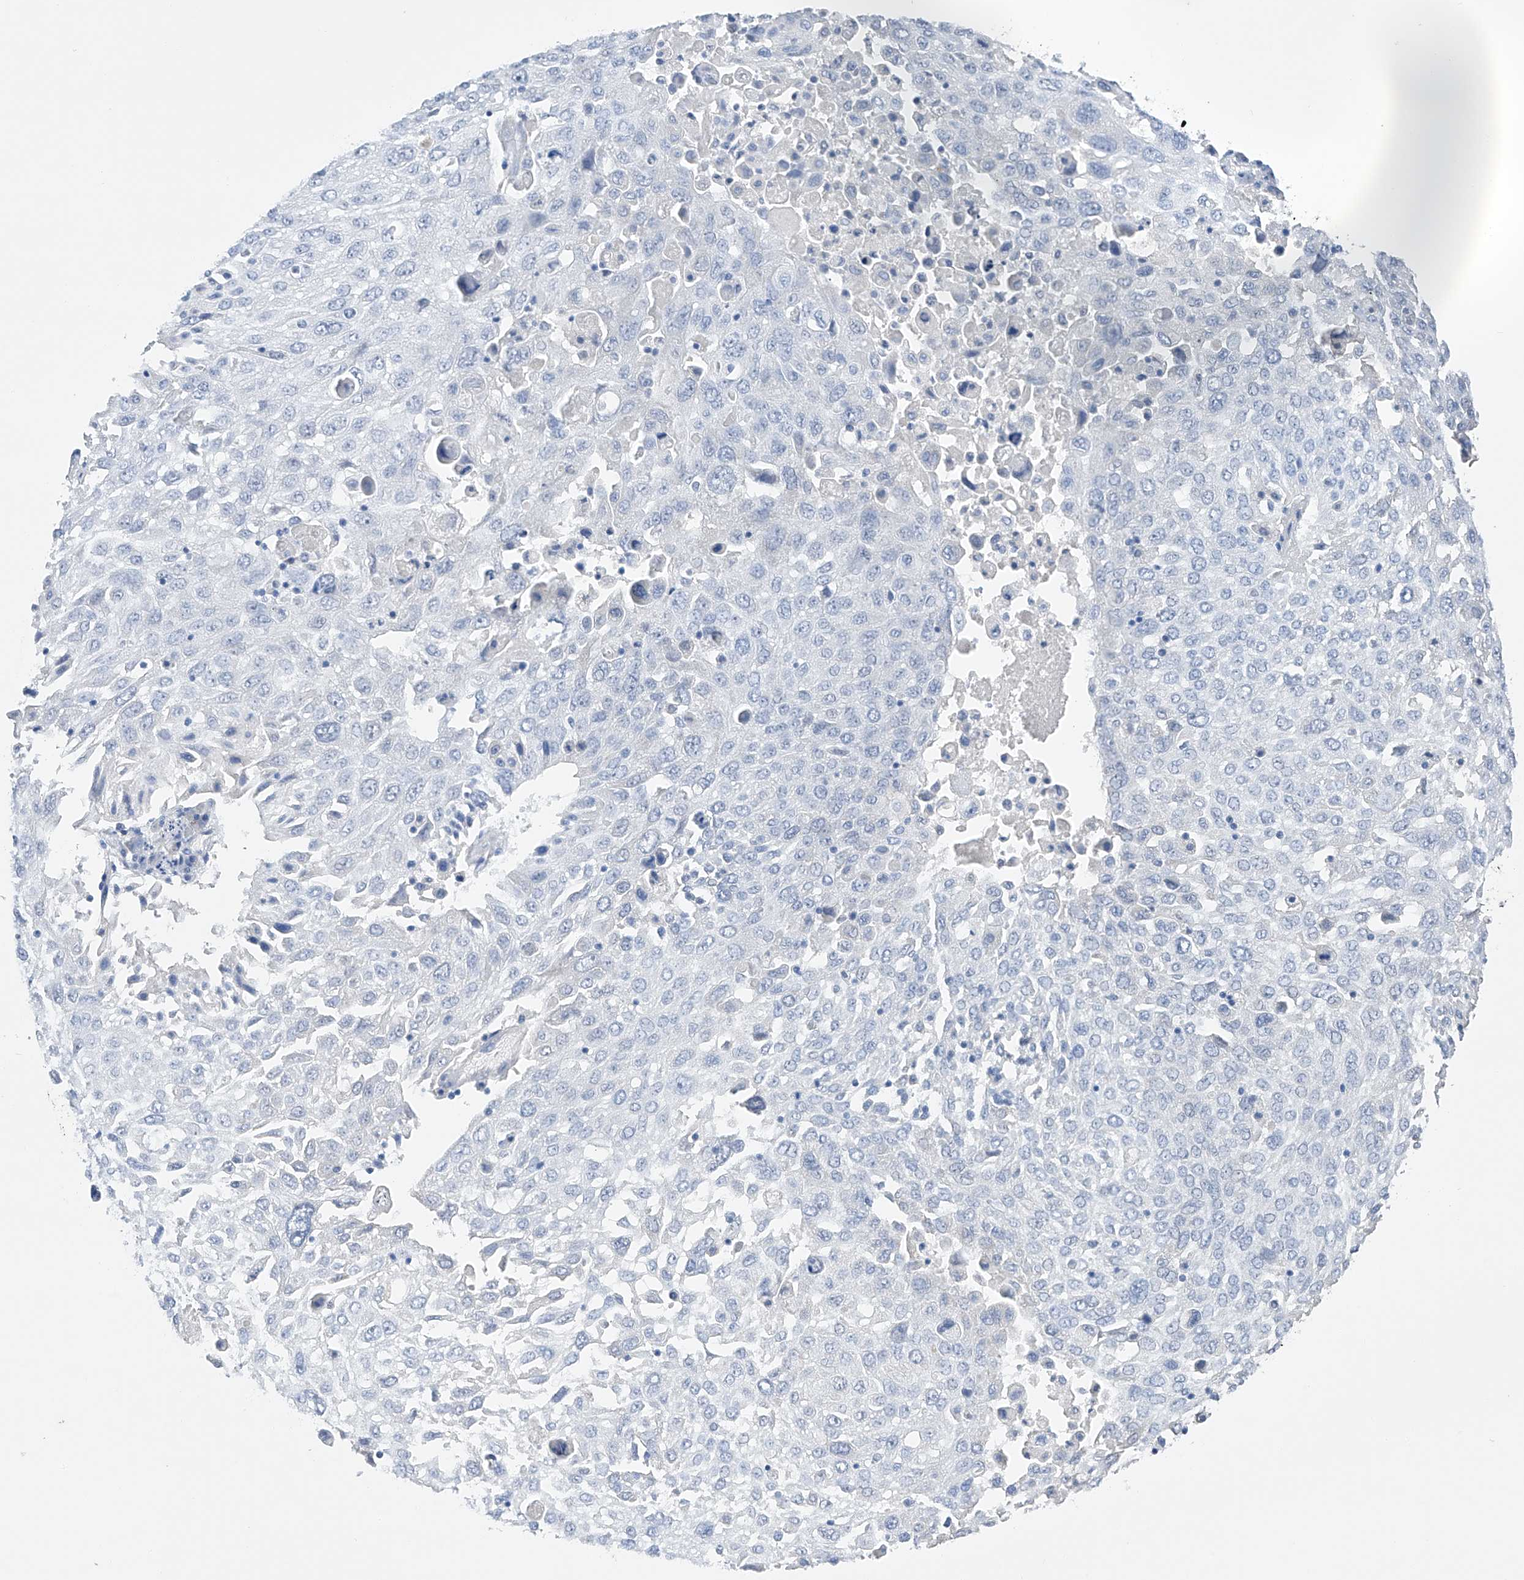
{"staining": {"intensity": "negative", "quantity": "none", "location": "none"}, "tissue": "lung cancer", "cell_type": "Tumor cells", "image_type": "cancer", "snomed": [{"axis": "morphology", "description": "Squamous cell carcinoma, NOS"}, {"axis": "topography", "description": "Lung"}], "caption": "This image is of squamous cell carcinoma (lung) stained with IHC to label a protein in brown with the nuclei are counter-stained blue. There is no staining in tumor cells. Brightfield microscopy of immunohistochemistry stained with DAB (brown) and hematoxylin (blue), captured at high magnification.", "gene": "ADRA1A", "patient": {"sex": "male", "age": 65}}